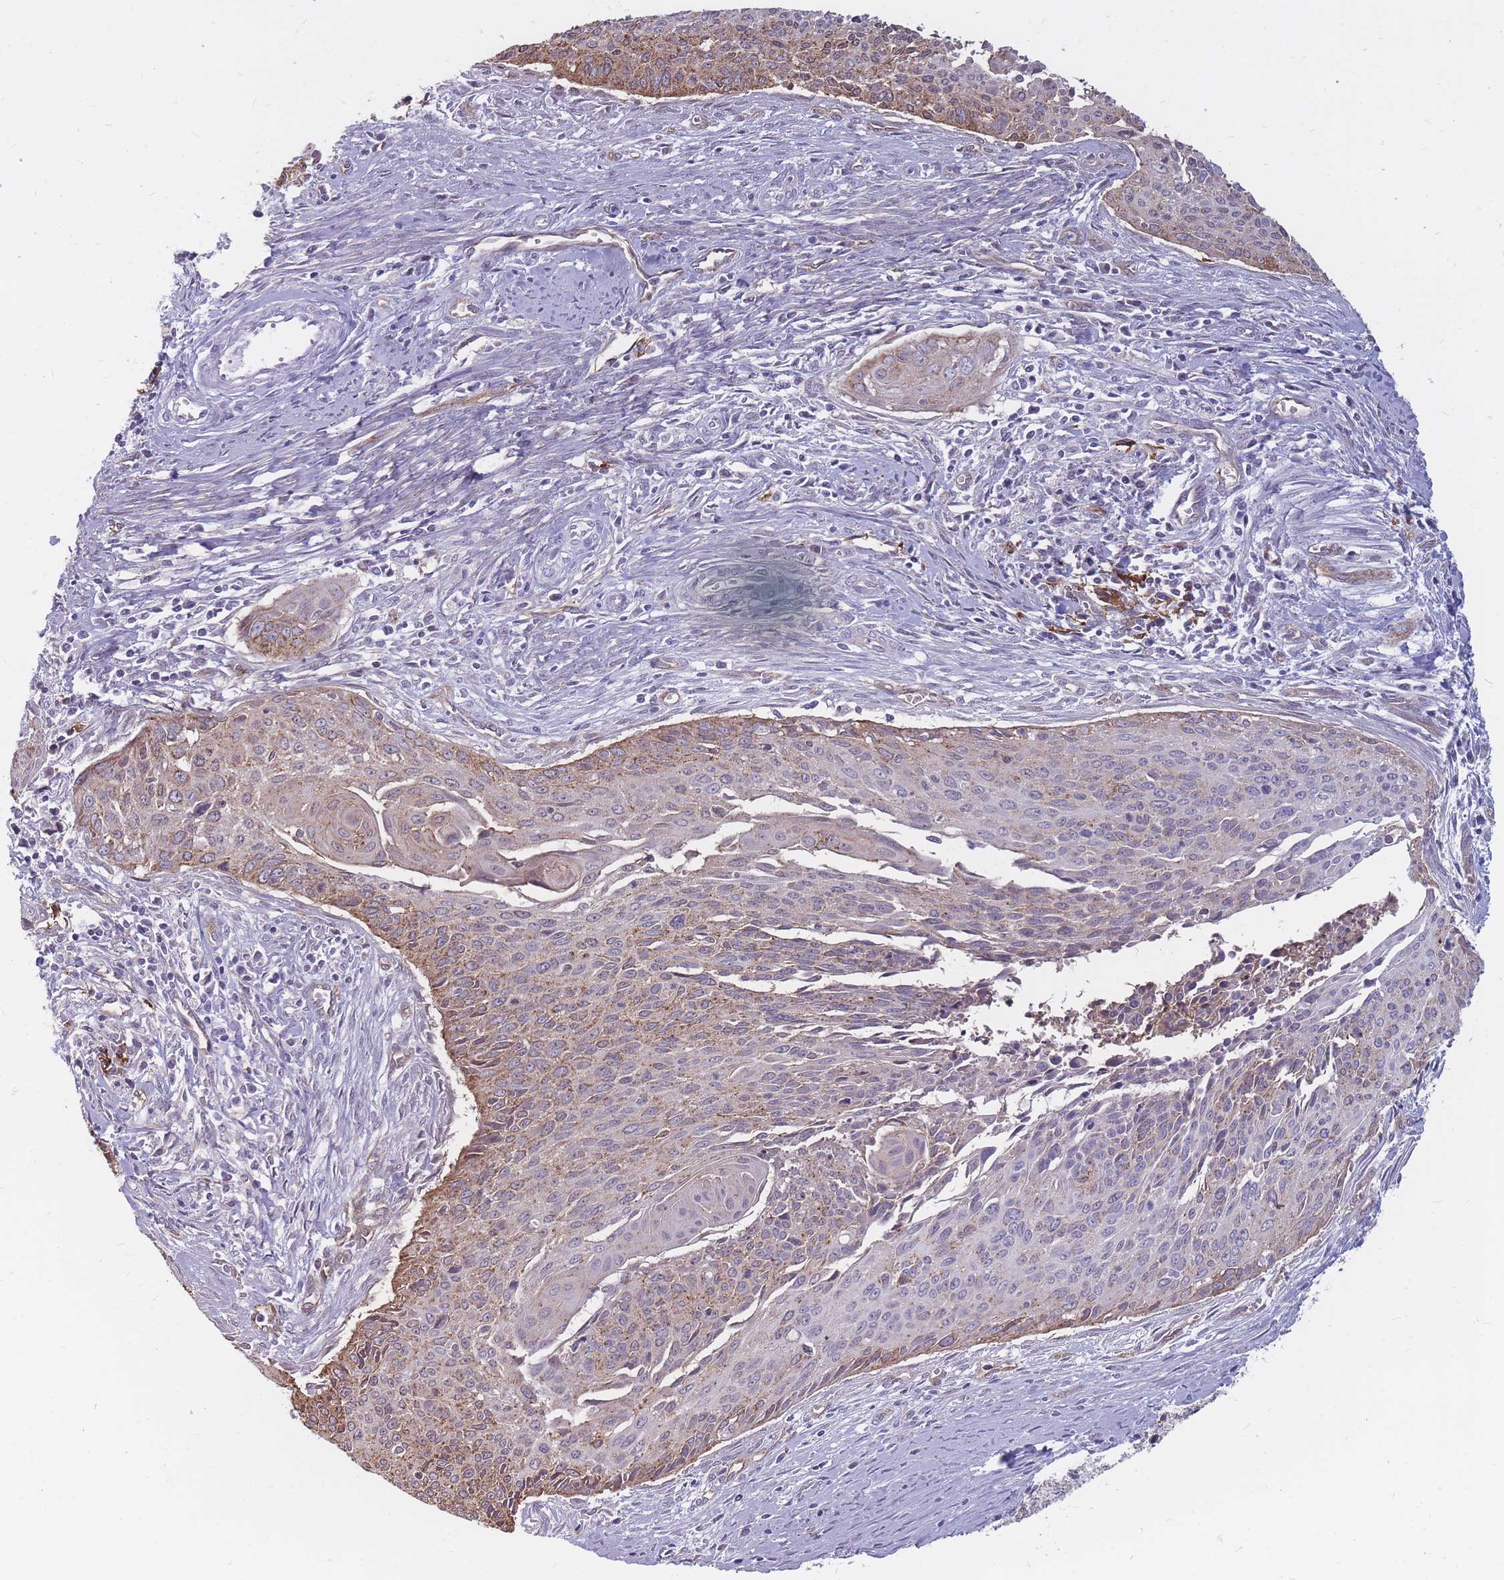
{"staining": {"intensity": "moderate", "quantity": ">75%", "location": "cytoplasmic/membranous"}, "tissue": "cervical cancer", "cell_type": "Tumor cells", "image_type": "cancer", "snomed": [{"axis": "morphology", "description": "Squamous cell carcinoma, NOS"}, {"axis": "topography", "description": "Cervix"}], "caption": "Moderate cytoplasmic/membranous staining is appreciated in about >75% of tumor cells in cervical cancer.", "gene": "GNA11", "patient": {"sex": "female", "age": 55}}